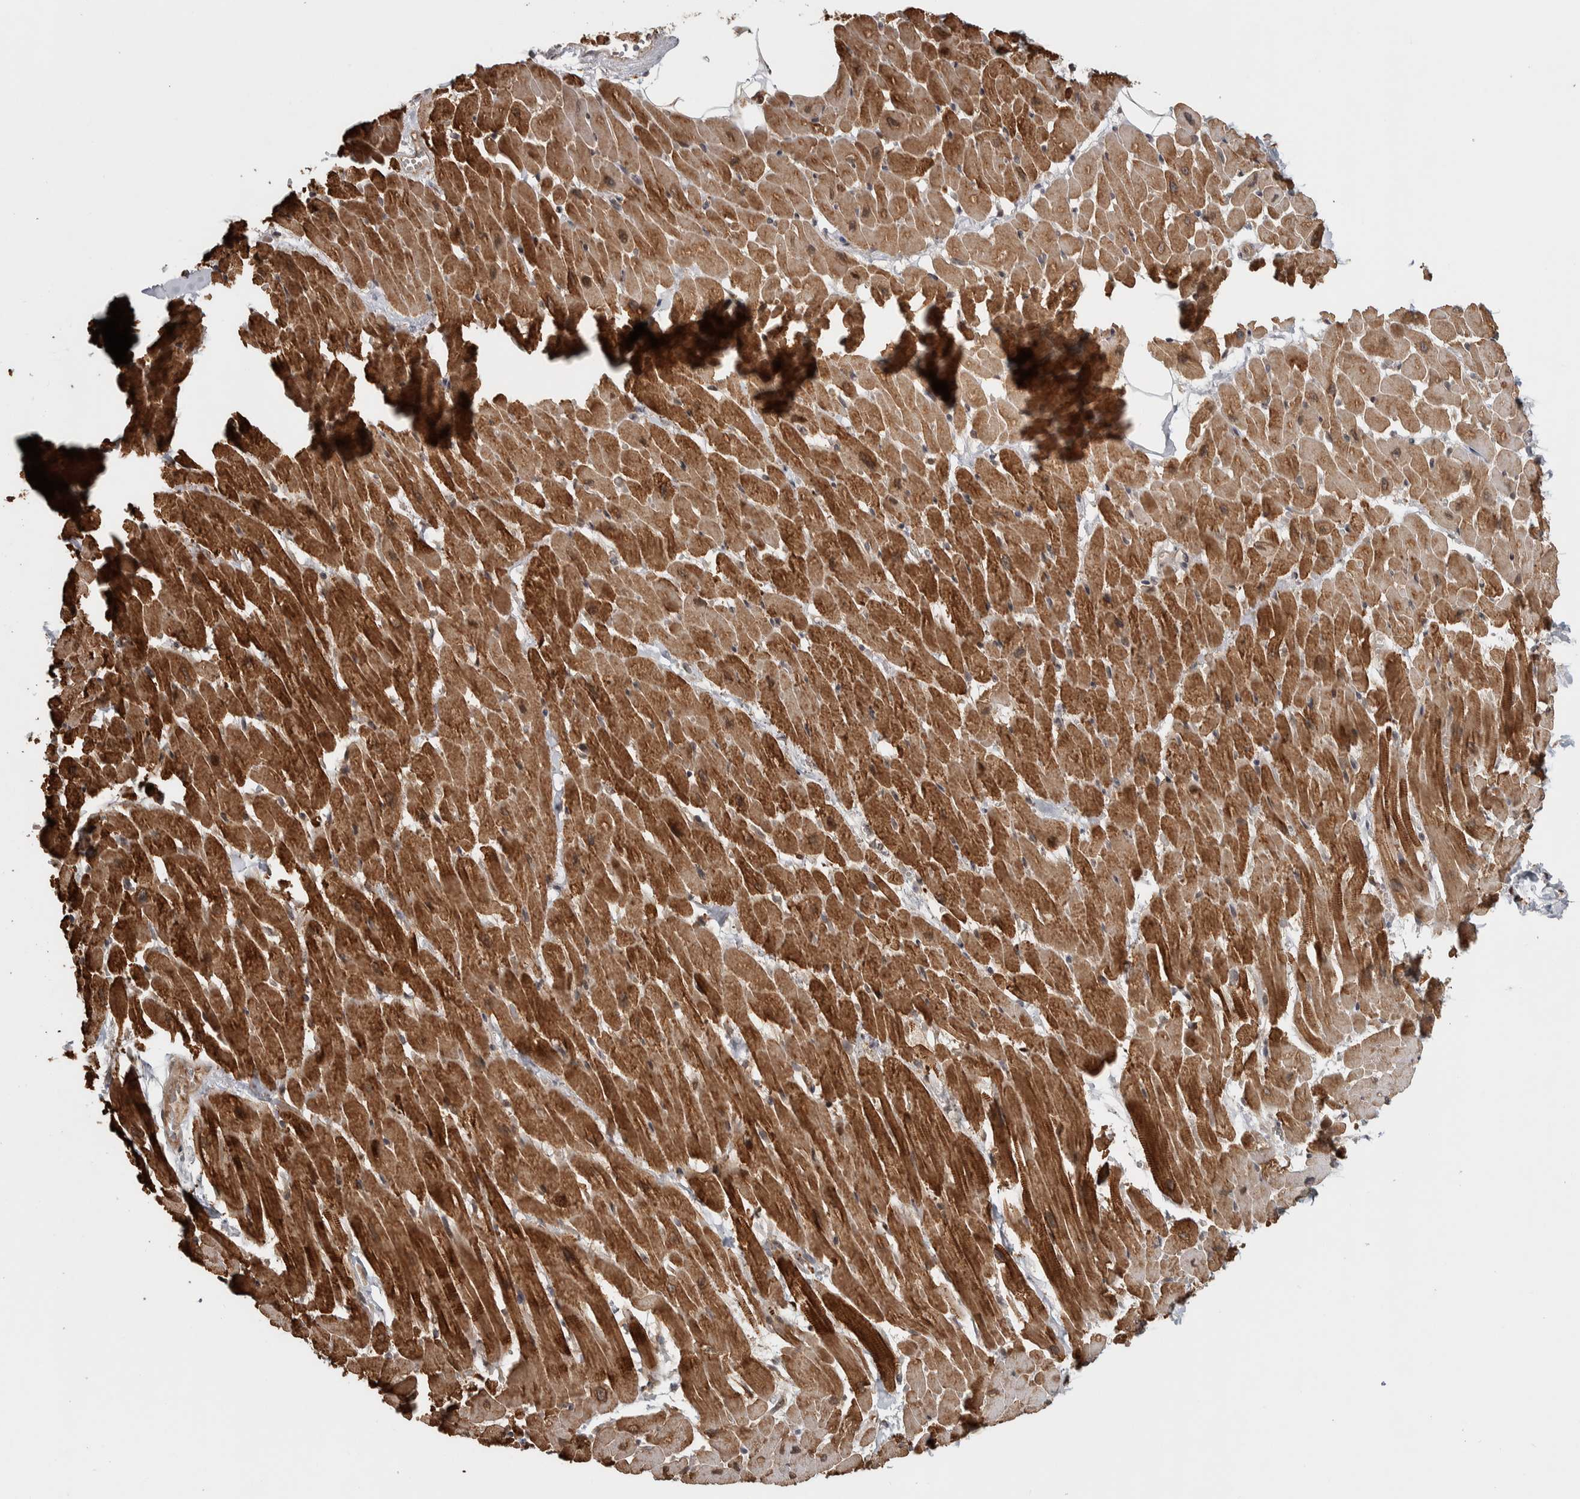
{"staining": {"intensity": "moderate", "quantity": ">75%", "location": "cytoplasmic/membranous"}, "tissue": "heart muscle", "cell_type": "Cardiomyocytes", "image_type": "normal", "snomed": [{"axis": "morphology", "description": "Normal tissue, NOS"}, {"axis": "topography", "description": "Heart"}], "caption": "This image demonstrates IHC staining of benign human heart muscle, with medium moderate cytoplasmic/membranous staining in about >75% of cardiomyocytes.", "gene": "RPS6KA4", "patient": {"sex": "female", "age": 19}}